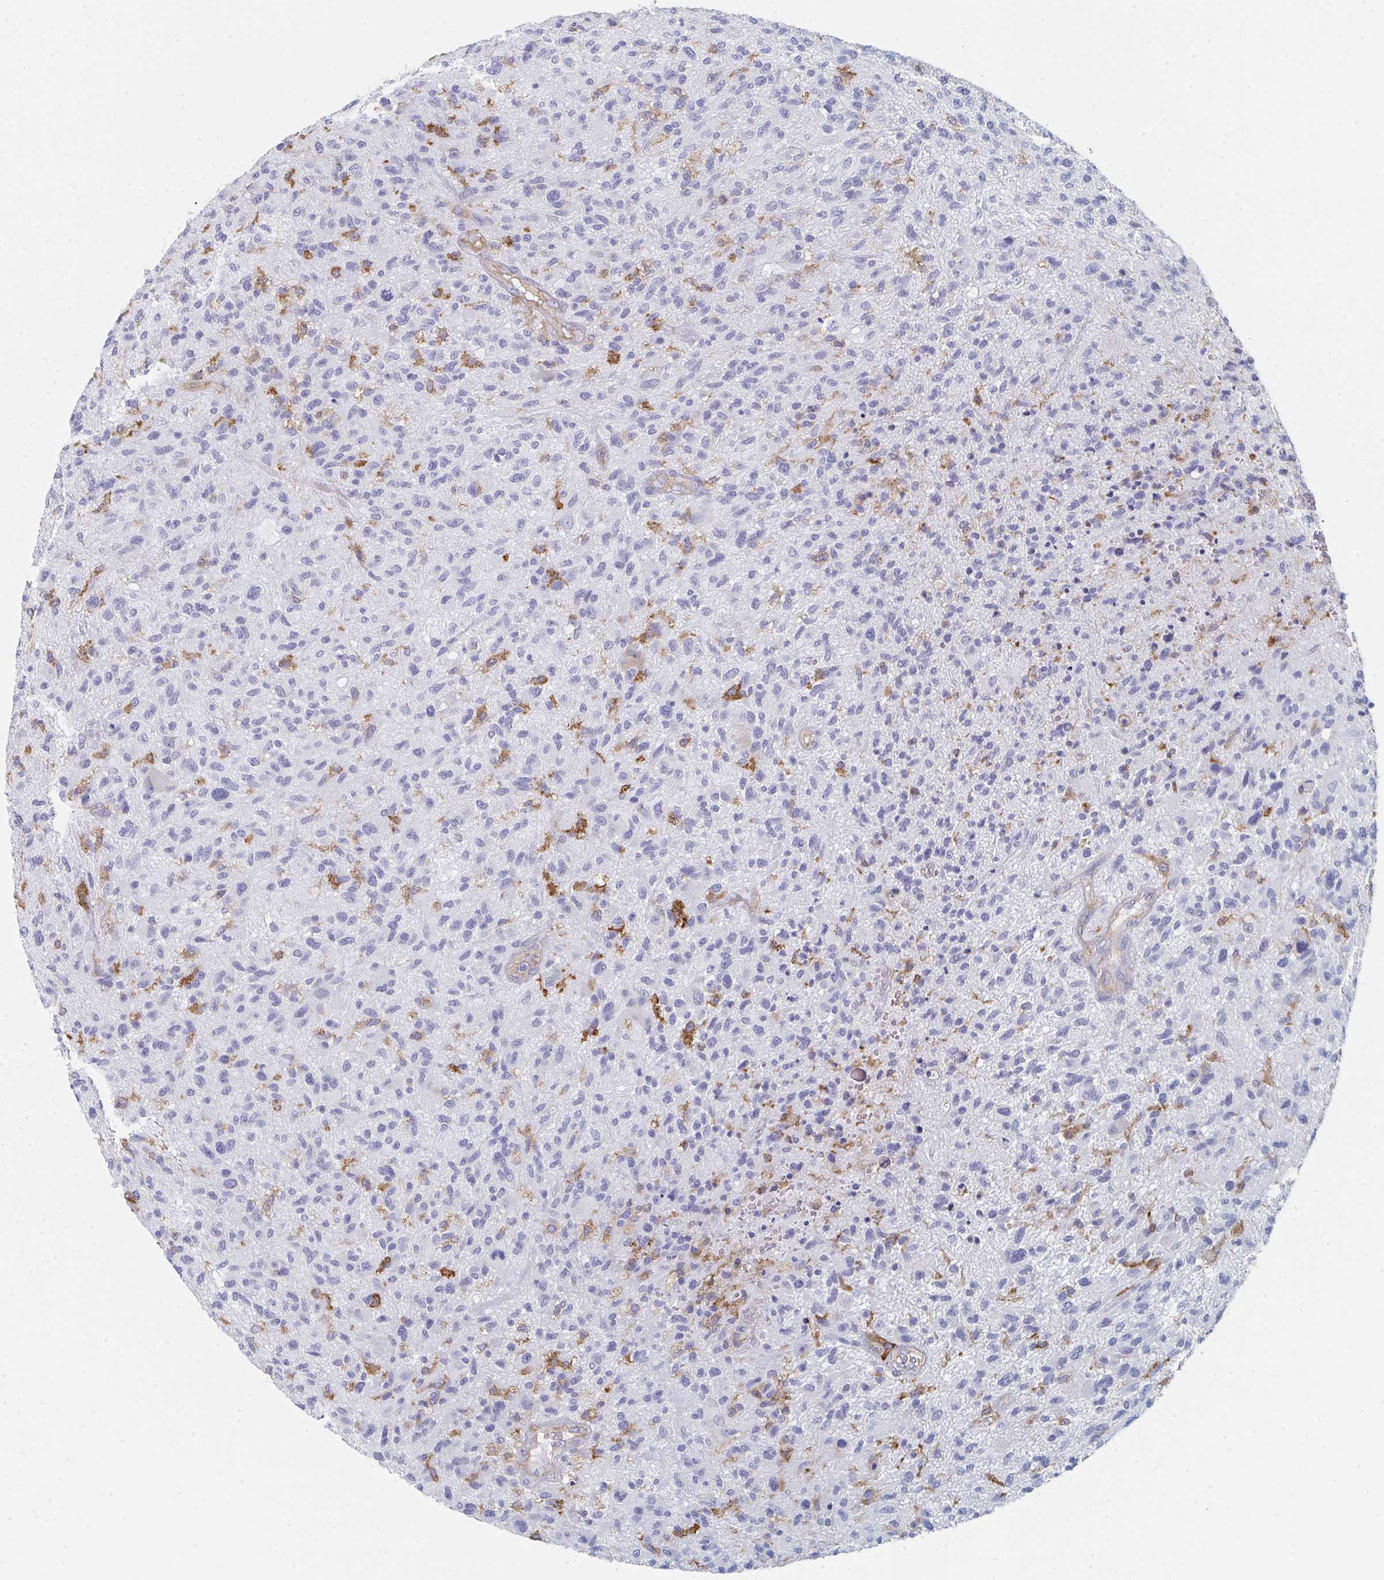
{"staining": {"intensity": "negative", "quantity": "none", "location": "none"}, "tissue": "glioma", "cell_type": "Tumor cells", "image_type": "cancer", "snomed": [{"axis": "morphology", "description": "Glioma, malignant, High grade"}, {"axis": "topography", "description": "Brain"}], "caption": "An immunohistochemistry (IHC) histopathology image of malignant high-grade glioma is shown. There is no staining in tumor cells of malignant high-grade glioma.", "gene": "DAB2", "patient": {"sex": "male", "age": 47}}